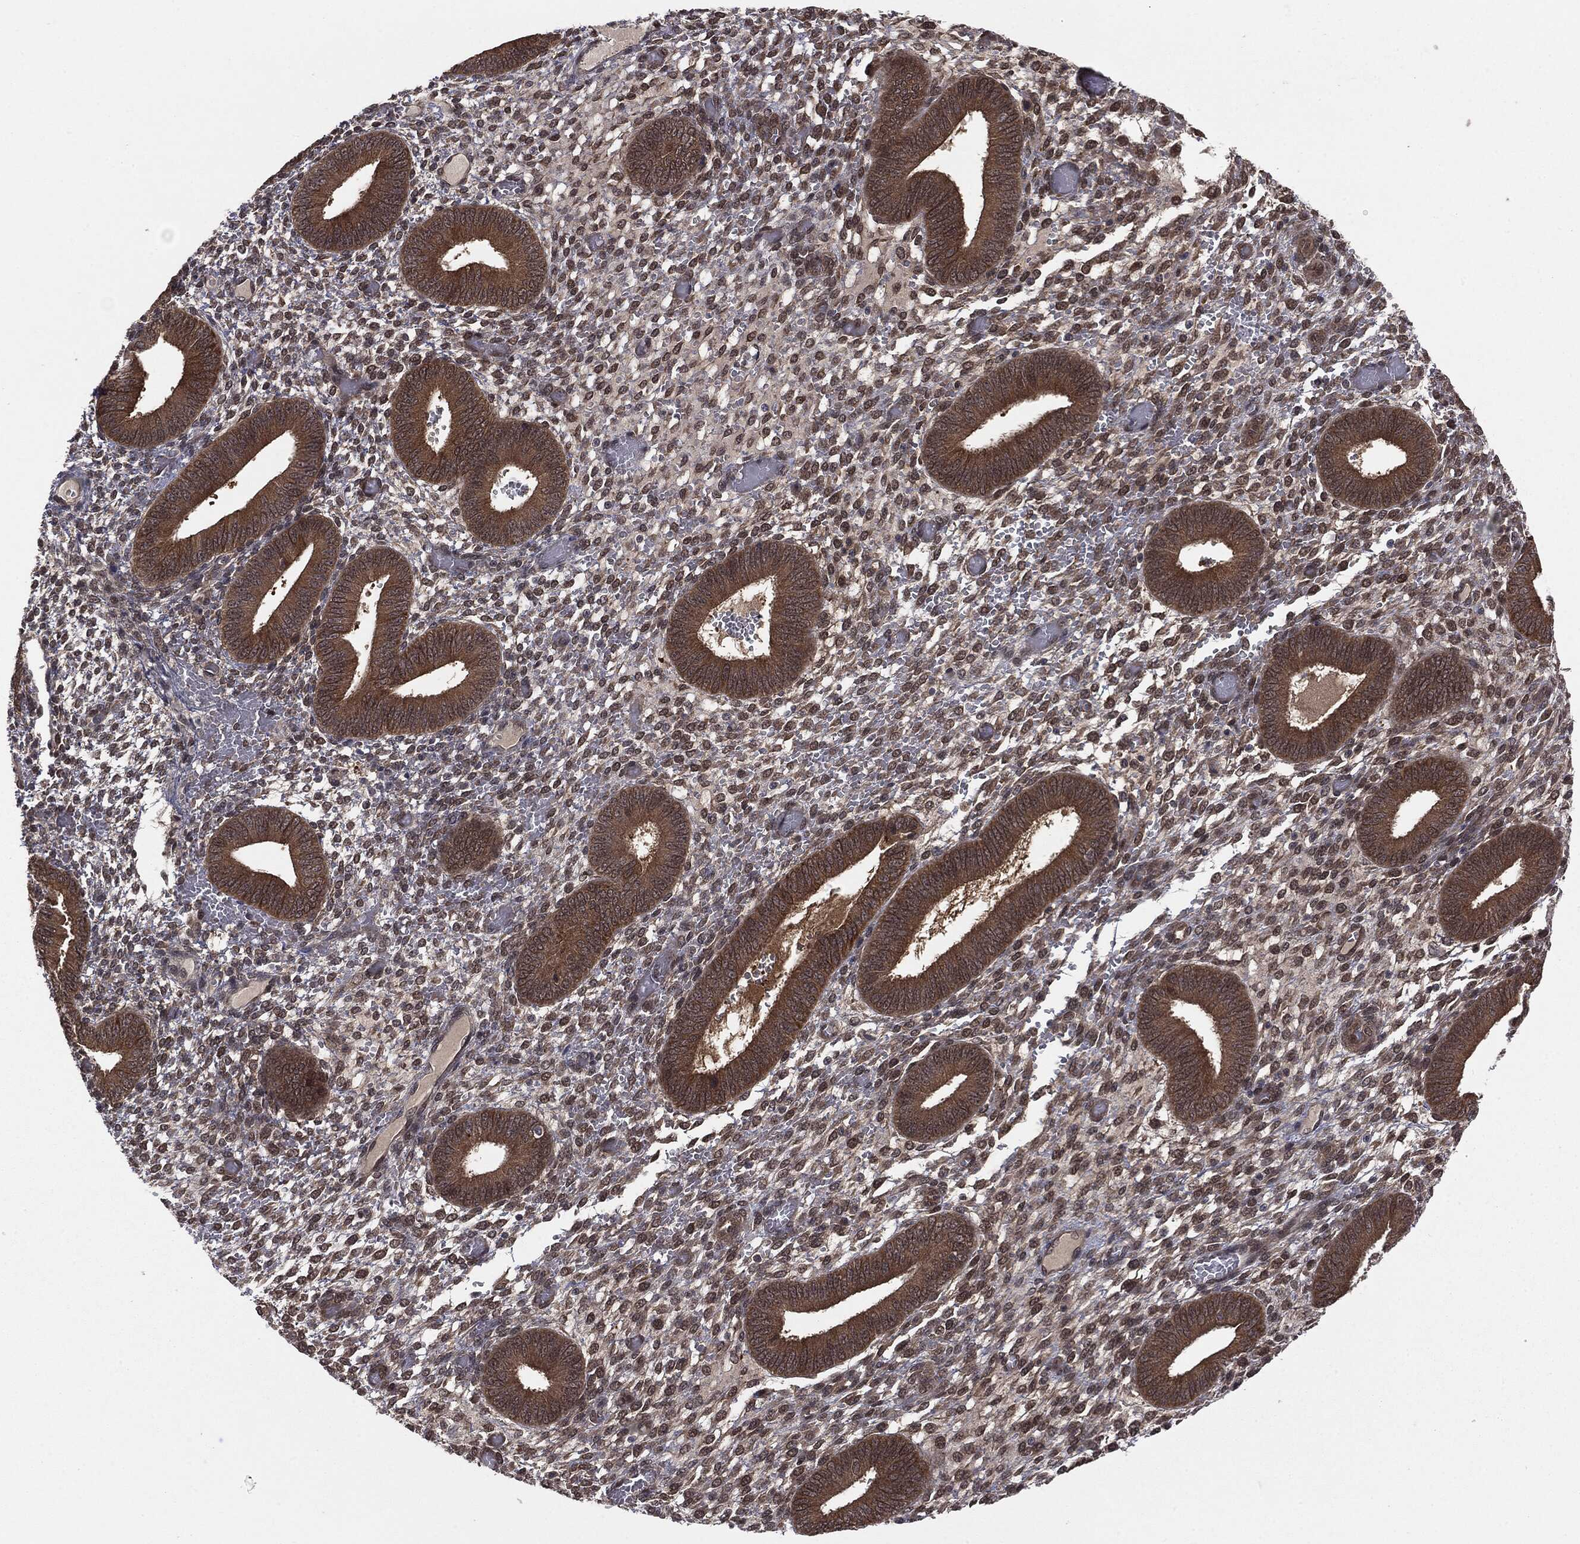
{"staining": {"intensity": "moderate", "quantity": ">75%", "location": "cytoplasmic/membranous,nuclear"}, "tissue": "endometrium", "cell_type": "Cells in endometrial stroma", "image_type": "normal", "snomed": [{"axis": "morphology", "description": "Normal tissue, NOS"}, {"axis": "topography", "description": "Endometrium"}], "caption": "This photomicrograph displays IHC staining of benign endometrium, with medium moderate cytoplasmic/membranous,nuclear staining in approximately >75% of cells in endometrial stroma.", "gene": "KRT7", "patient": {"sex": "female", "age": 42}}